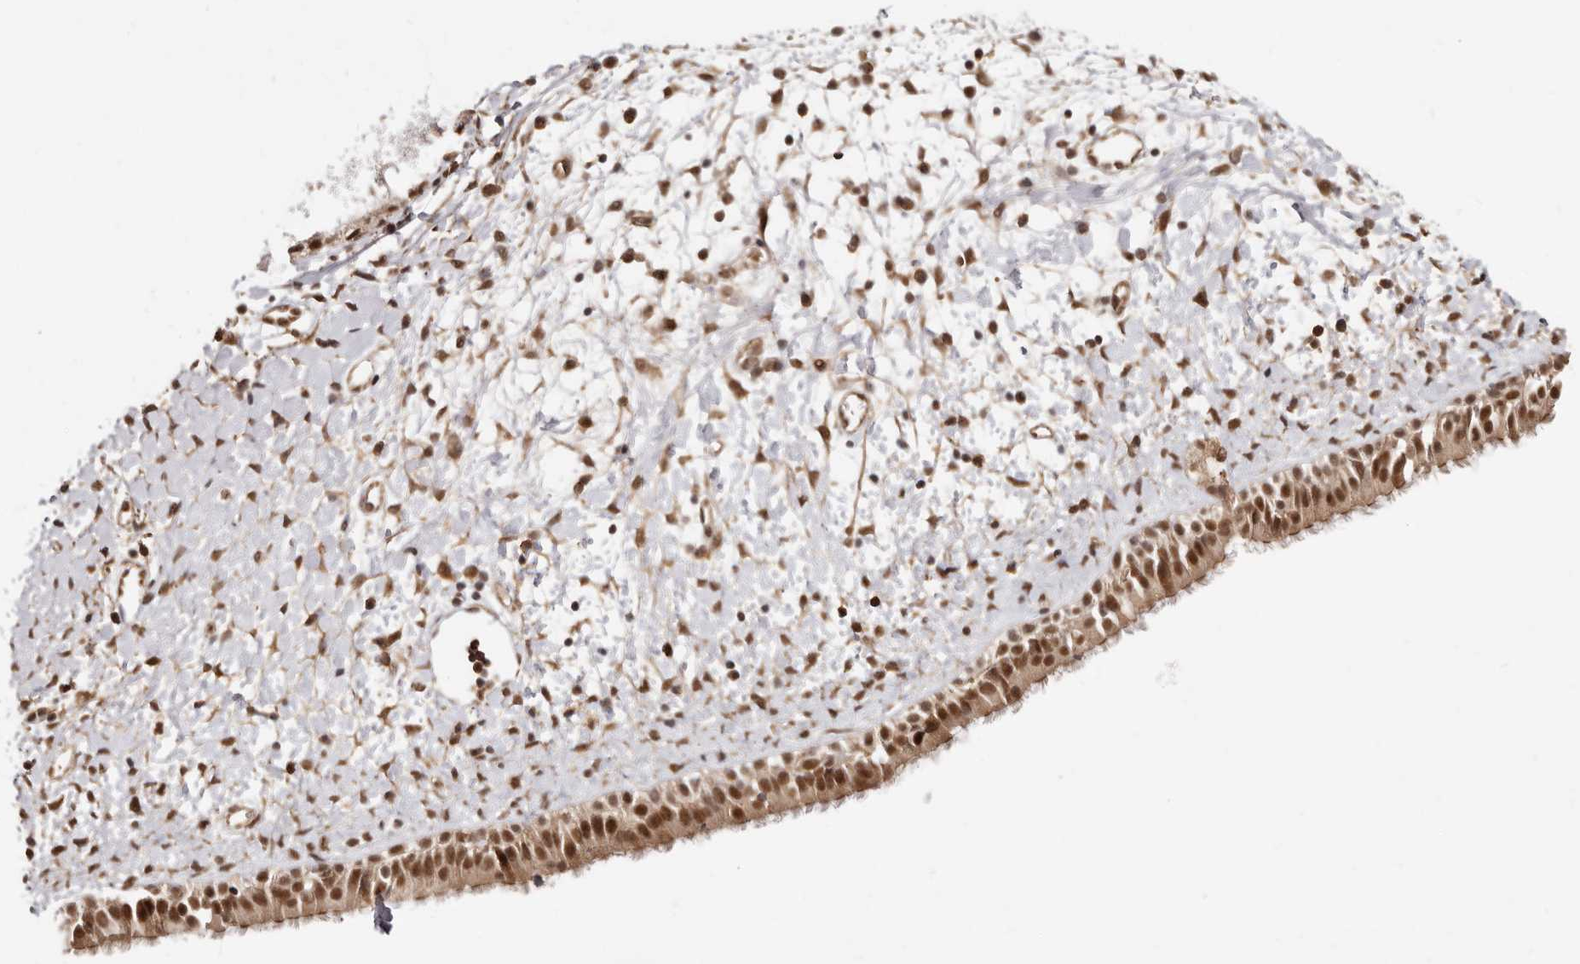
{"staining": {"intensity": "moderate", "quantity": ">75%", "location": "cytoplasmic/membranous,nuclear"}, "tissue": "nasopharynx", "cell_type": "Respiratory epithelial cells", "image_type": "normal", "snomed": [{"axis": "morphology", "description": "Normal tissue, NOS"}, {"axis": "topography", "description": "Nasopharynx"}], "caption": "Respiratory epithelial cells demonstrate medium levels of moderate cytoplasmic/membranous,nuclear expression in approximately >75% of cells in benign human nasopharynx.", "gene": "MED8", "patient": {"sex": "male", "age": 22}}